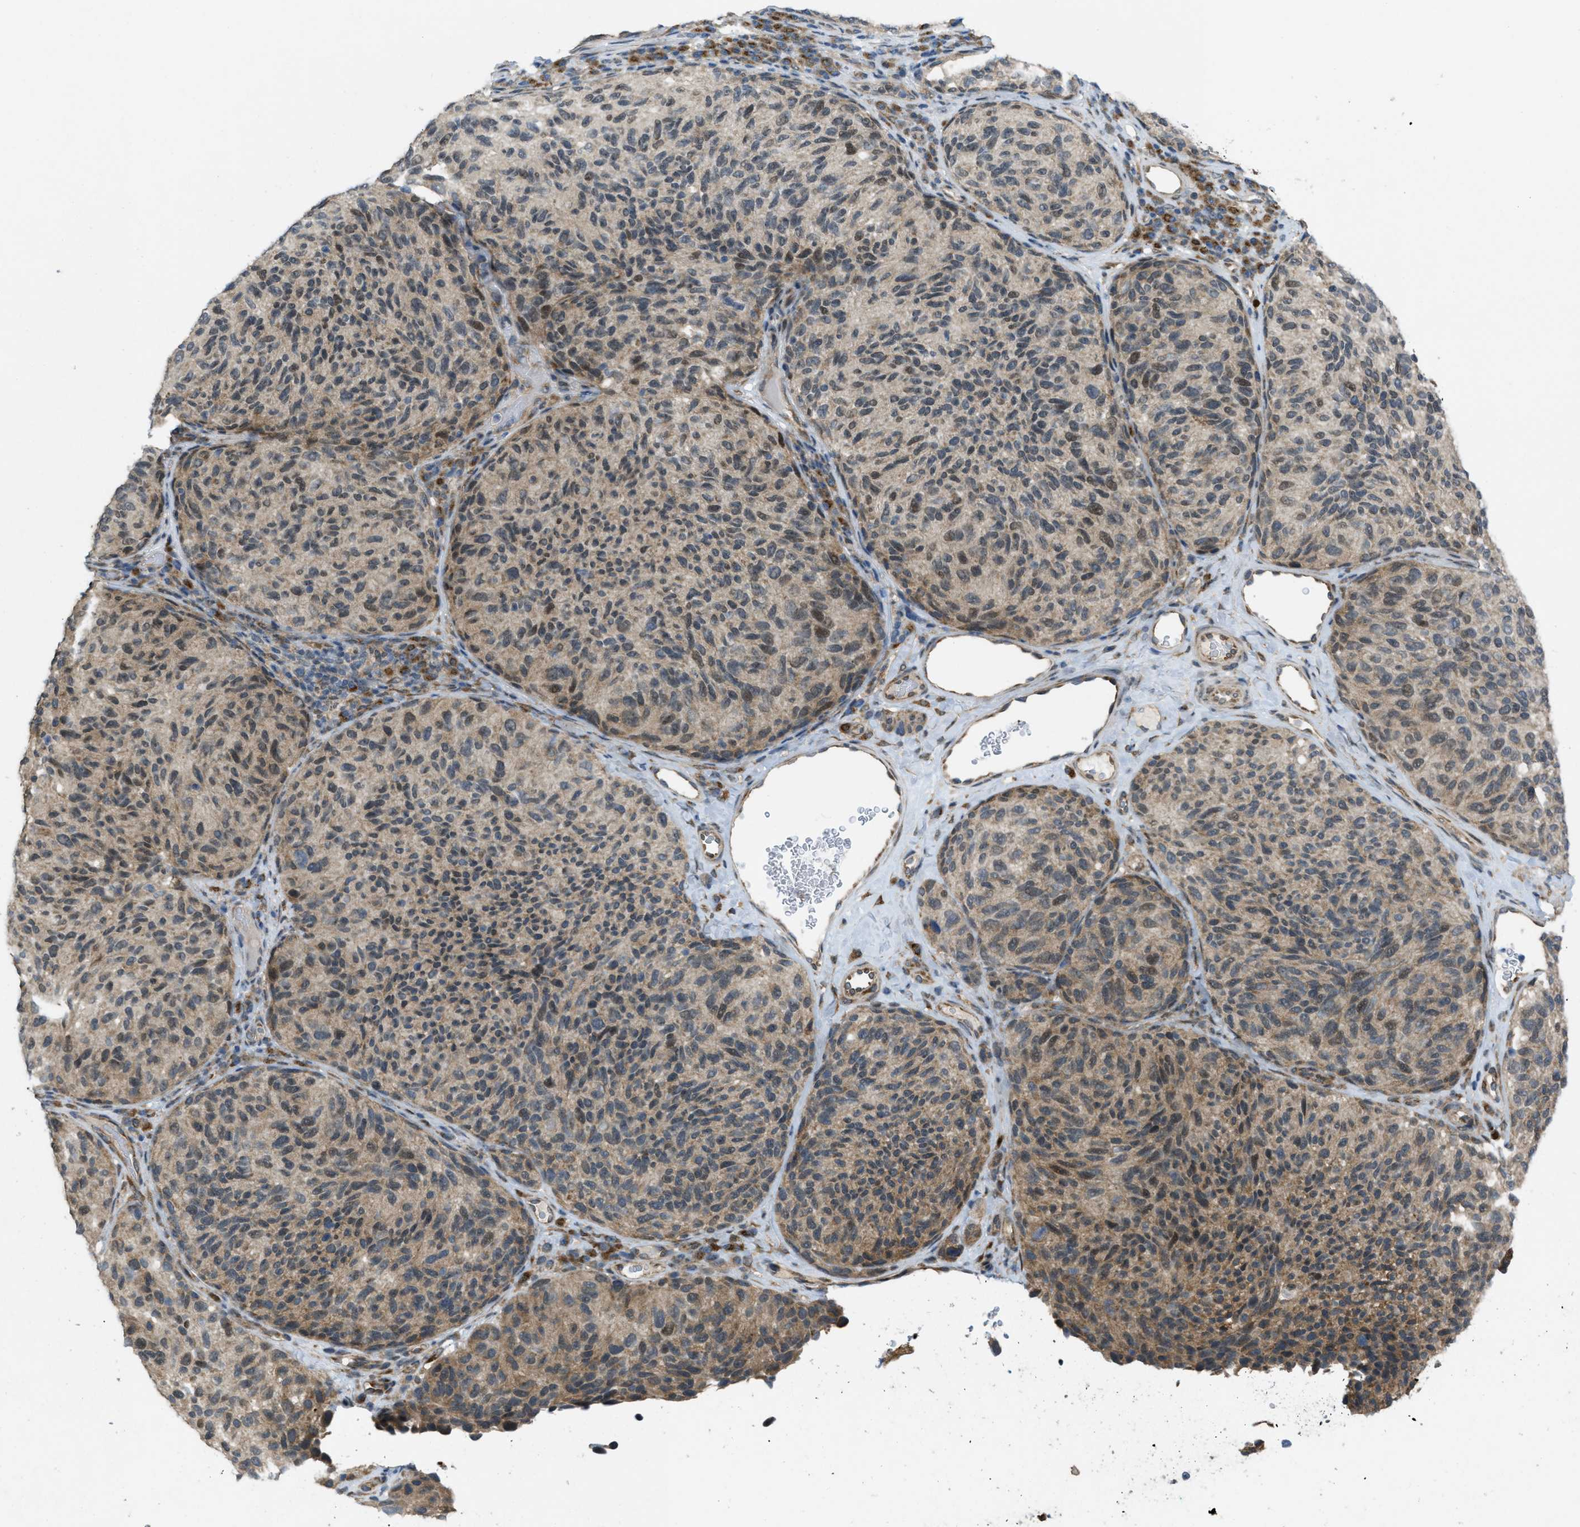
{"staining": {"intensity": "weak", "quantity": ">75%", "location": "cytoplasmic/membranous"}, "tissue": "melanoma", "cell_type": "Tumor cells", "image_type": "cancer", "snomed": [{"axis": "morphology", "description": "Malignant melanoma, NOS"}, {"axis": "topography", "description": "Skin"}], "caption": "Immunohistochemical staining of malignant melanoma displays weak cytoplasmic/membranous protein positivity in approximately >75% of tumor cells.", "gene": "IFNLR1", "patient": {"sex": "female", "age": 73}}